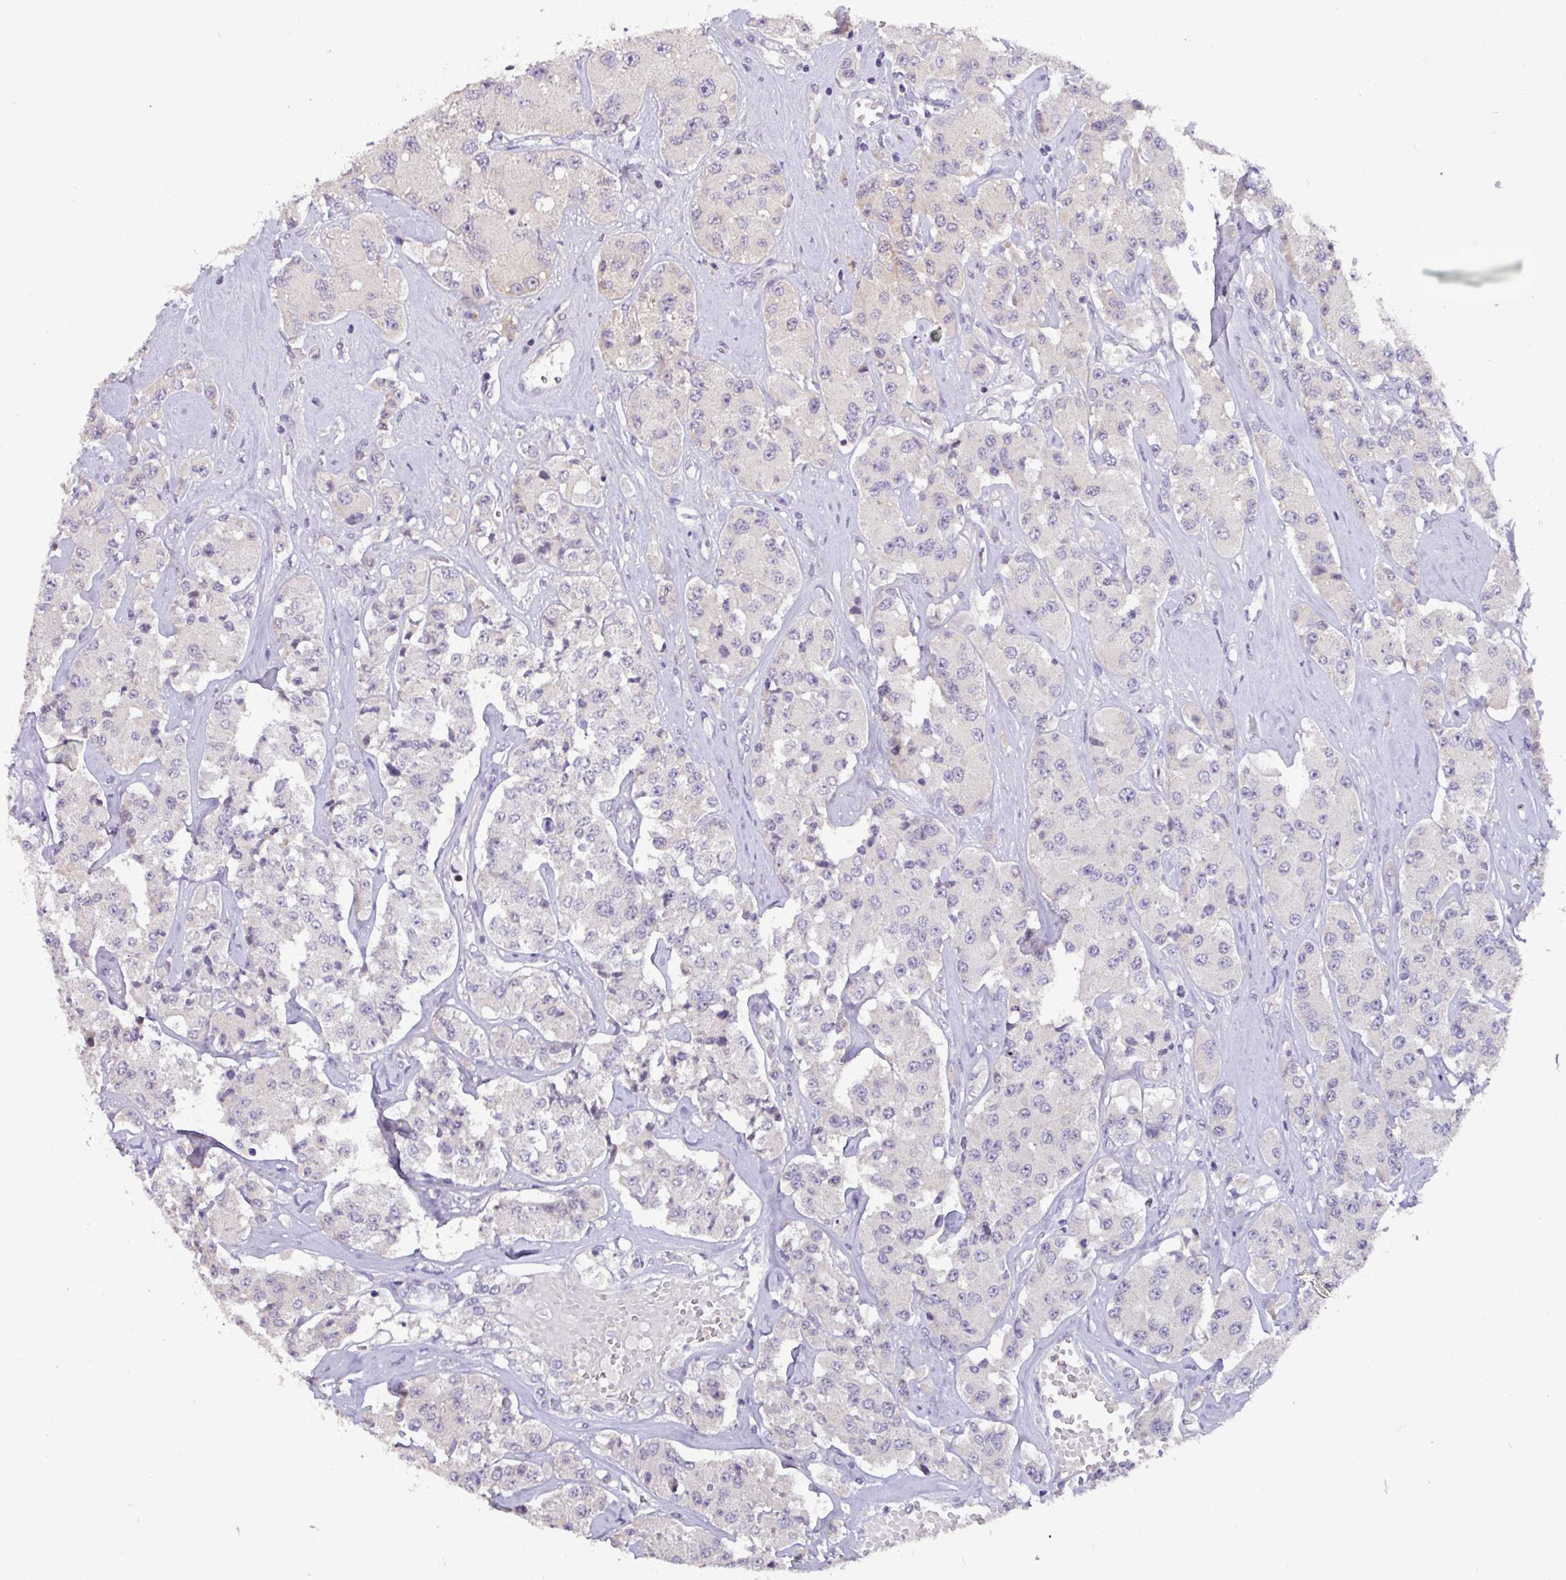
{"staining": {"intensity": "negative", "quantity": "none", "location": "none"}, "tissue": "carcinoid", "cell_type": "Tumor cells", "image_type": "cancer", "snomed": [{"axis": "morphology", "description": "Carcinoid, malignant, NOS"}, {"axis": "topography", "description": "Pancreas"}], "caption": "Immunohistochemical staining of human carcinoid shows no significant expression in tumor cells. Nuclei are stained in blue.", "gene": "PAX8", "patient": {"sex": "male", "age": 41}}